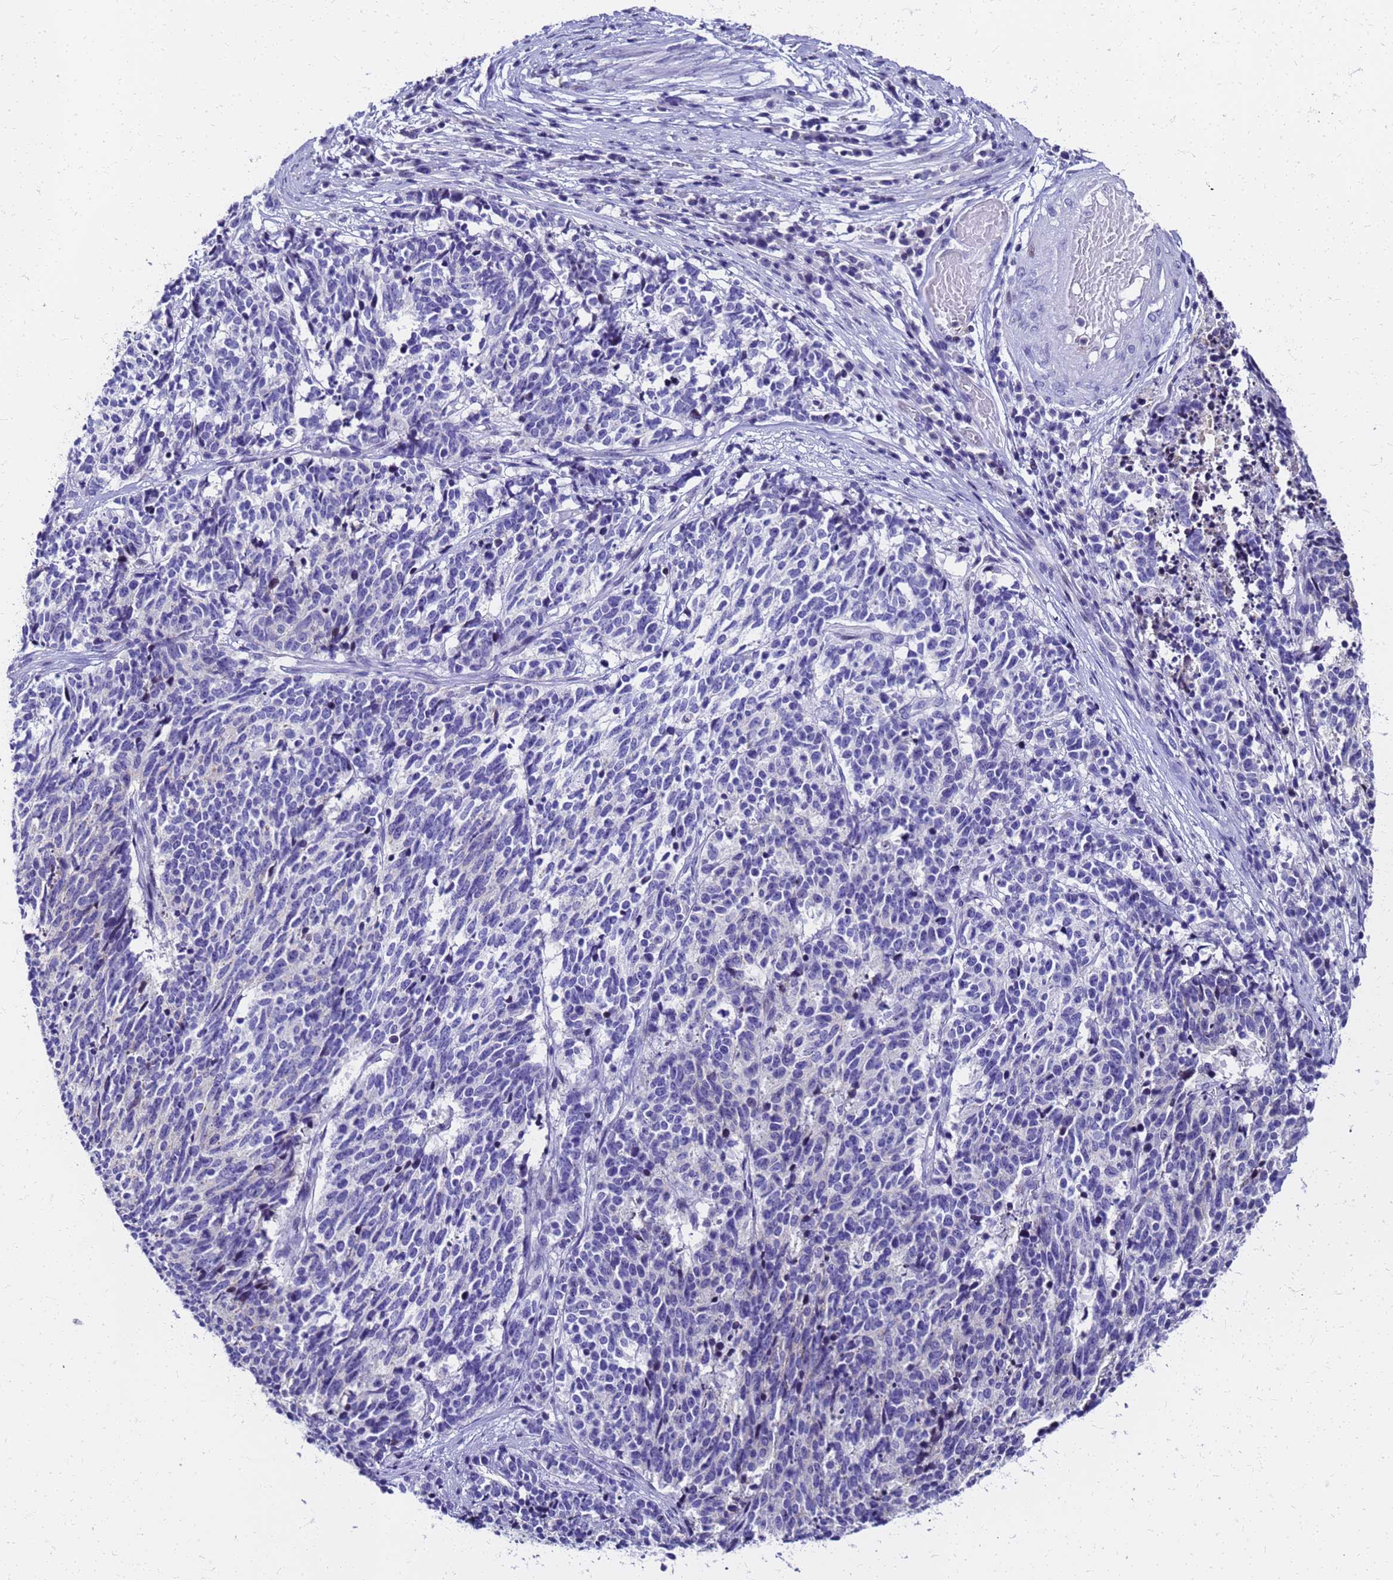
{"staining": {"intensity": "negative", "quantity": "none", "location": "none"}, "tissue": "cervical cancer", "cell_type": "Tumor cells", "image_type": "cancer", "snomed": [{"axis": "morphology", "description": "Squamous cell carcinoma, NOS"}, {"axis": "topography", "description": "Cervix"}], "caption": "A micrograph of human squamous cell carcinoma (cervical) is negative for staining in tumor cells. (Brightfield microscopy of DAB (3,3'-diaminobenzidine) immunohistochemistry (IHC) at high magnification).", "gene": "SMIM21", "patient": {"sex": "female", "age": 29}}